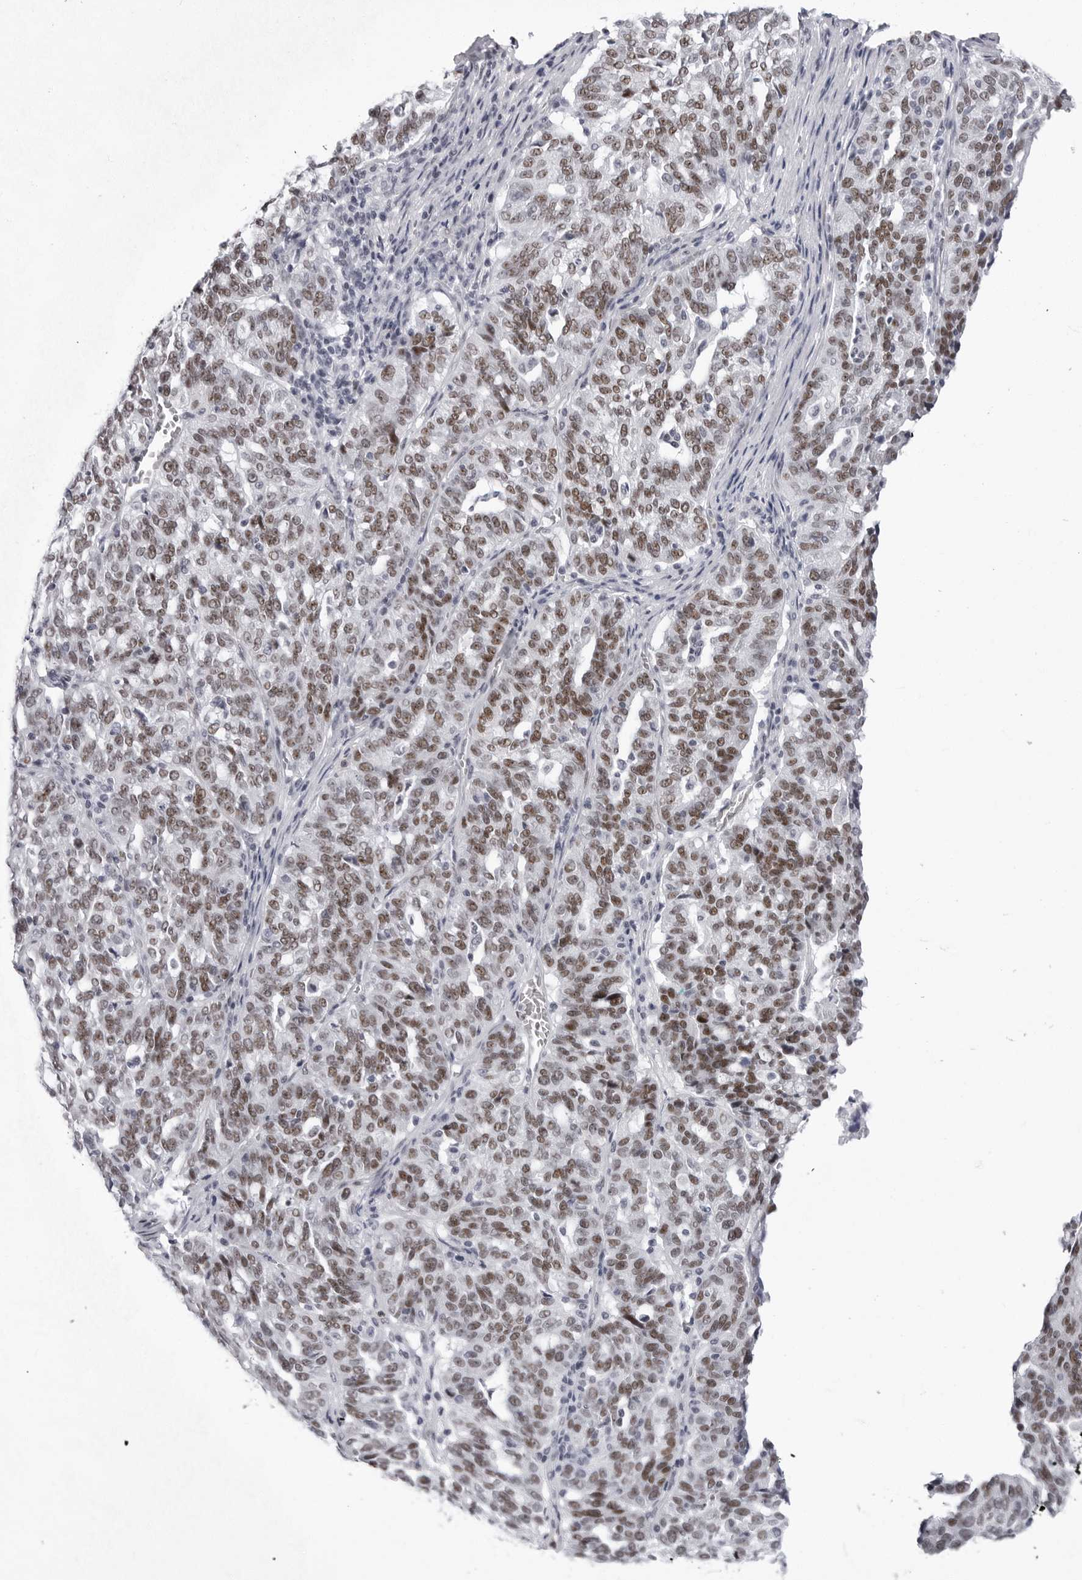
{"staining": {"intensity": "moderate", "quantity": ">75%", "location": "nuclear"}, "tissue": "ovarian cancer", "cell_type": "Tumor cells", "image_type": "cancer", "snomed": [{"axis": "morphology", "description": "Cystadenocarcinoma, serous, NOS"}, {"axis": "topography", "description": "Ovary"}], "caption": "About >75% of tumor cells in ovarian cancer (serous cystadenocarcinoma) demonstrate moderate nuclear protein staining as visualized by brown immunohistochemical staining.", "gene": "VEZF1", "patient": {"sex": "female", "age": 59}}